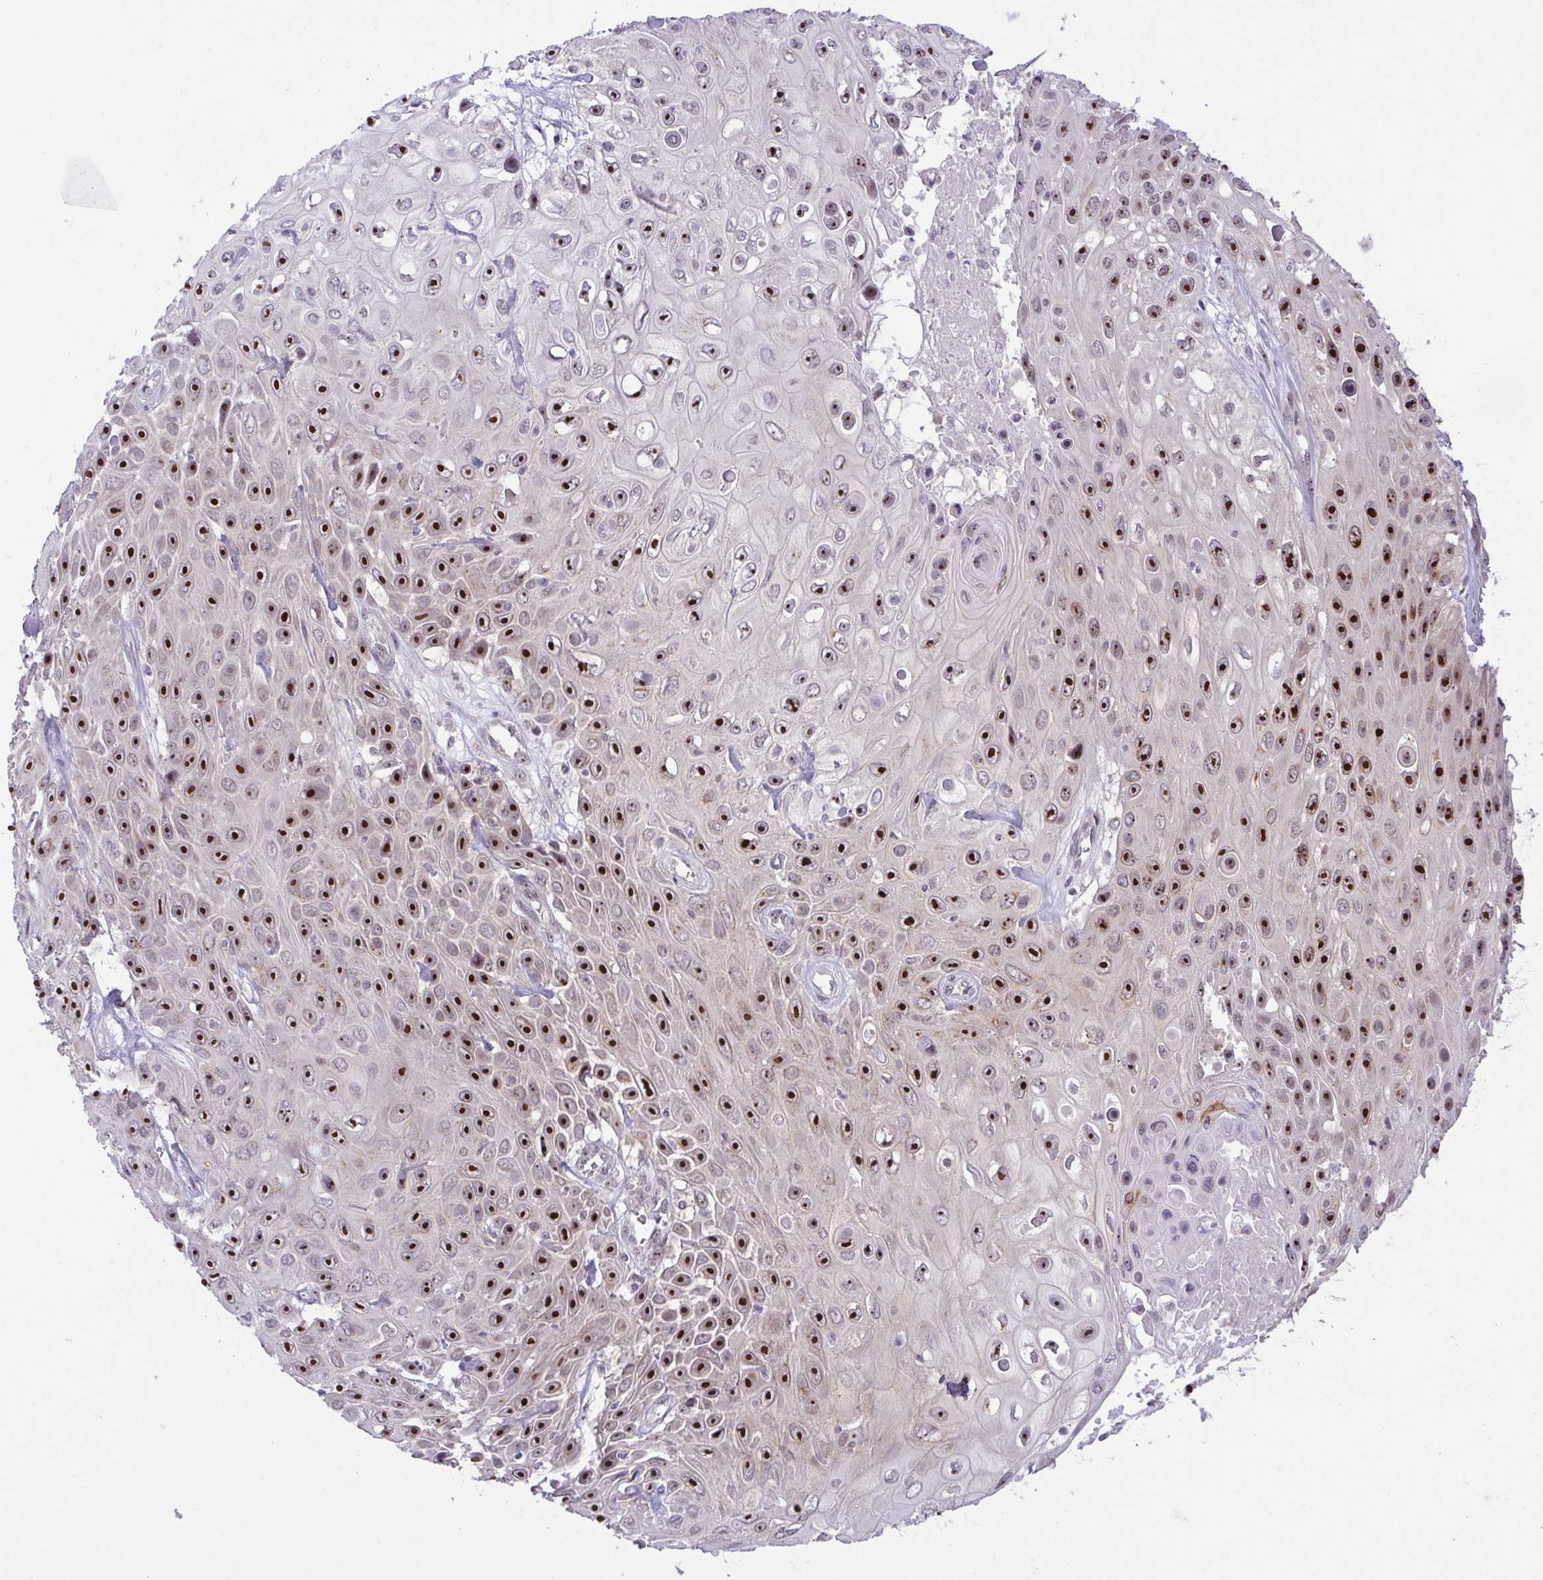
{"staining": {"intensity": "strong", "quantity": ">75%", "location": "nuclear"}, "tissue": "skin cancer", "cell_type": "Tumor cells", "image_type": "cancer", "snomed": [{"axis": "morphology", "description": "Squamous cell carcinoma, NOS"}, {"axis": "topography", "description": "Skin"}], "caption": "Immunohistochemical staining of skin cancer reveals high levels of strong nuclear protein expression in about >75% of tumor cells.", "gene": "RSL24D1", "patient": {"sex": "male", "age": 82}}